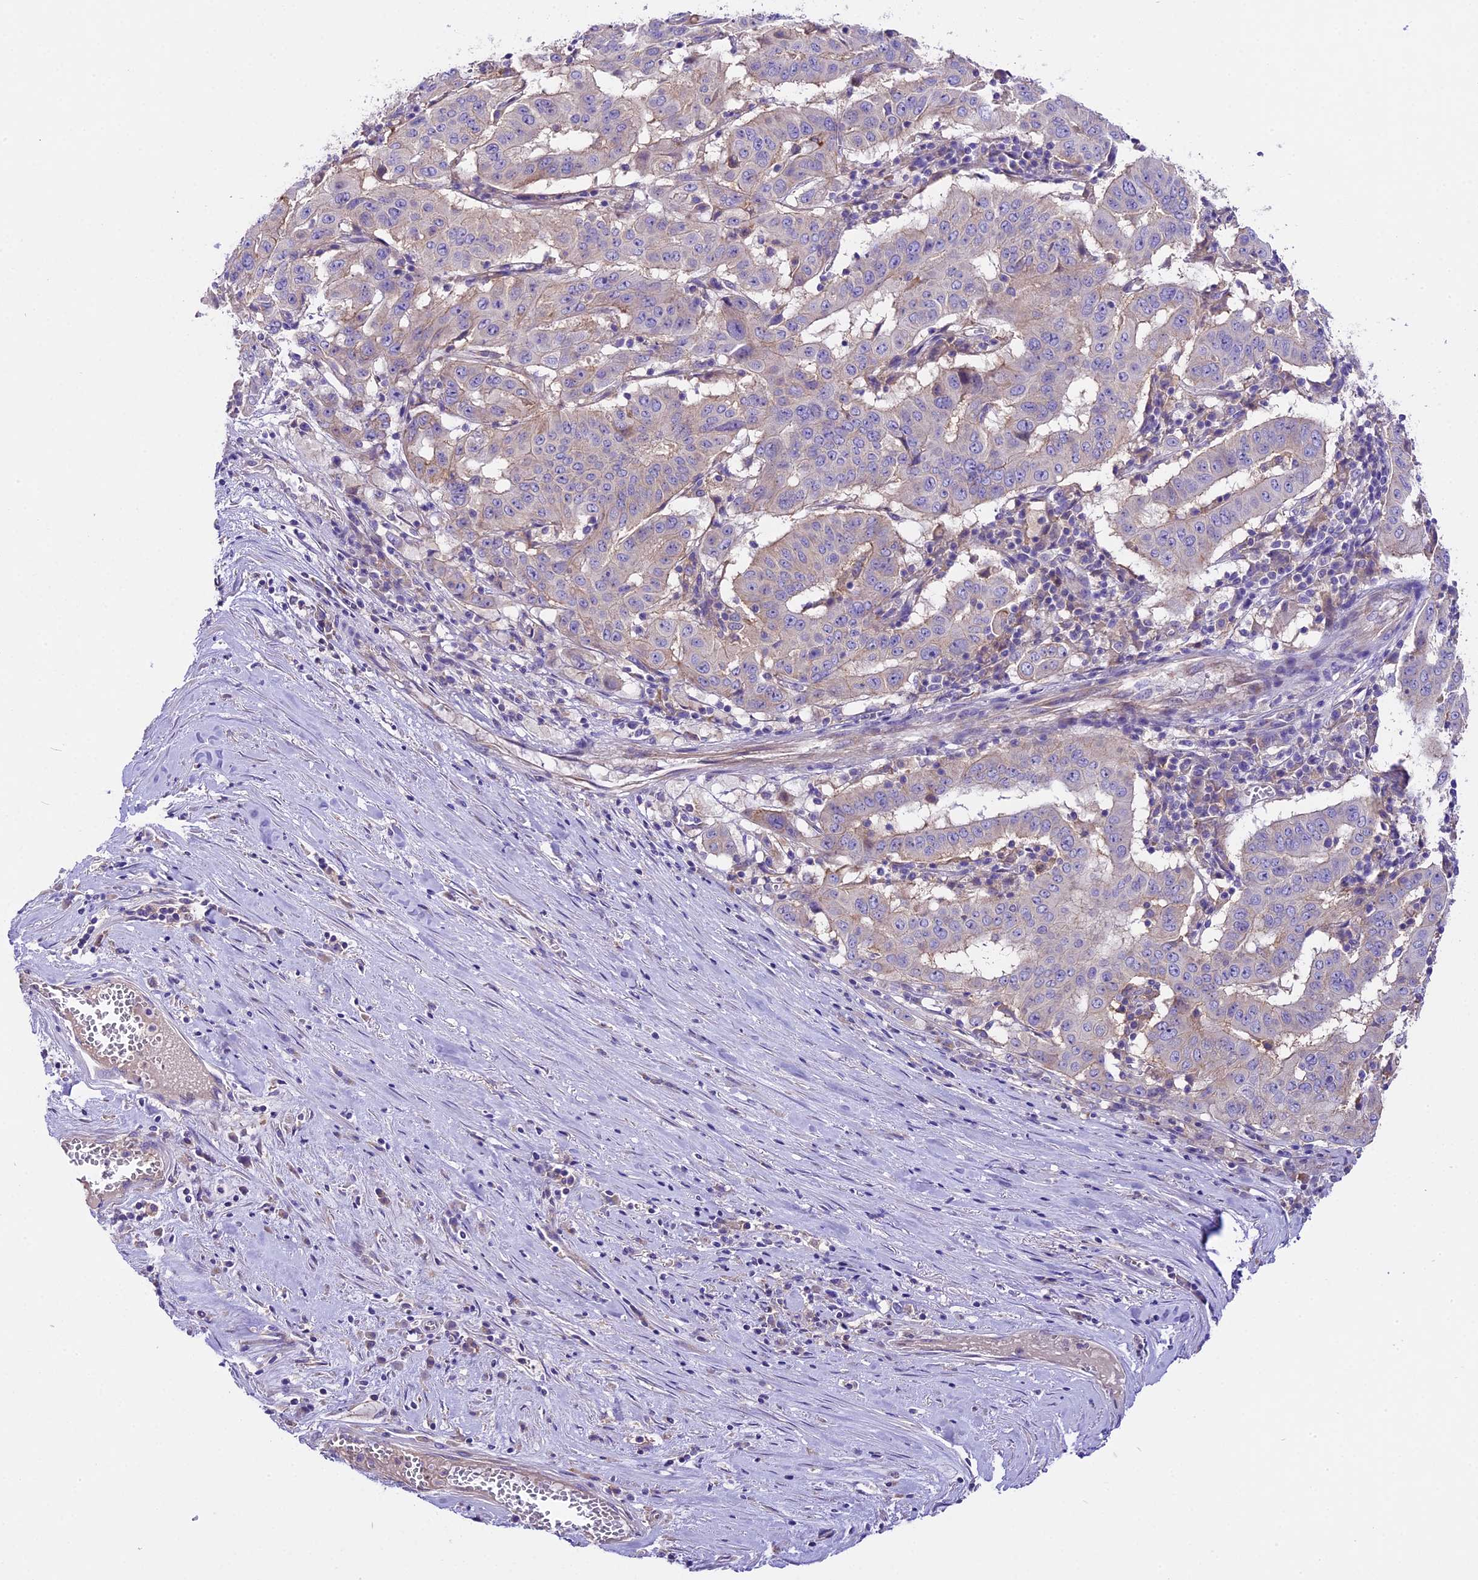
{"staining": {"intensity": "negative", "quantity": "none", "location": "none"}, "tissue": "pancreatic cancer", "cell_type": "Tumor cells", "image_type": "cancer", "snomed": [{"axis": "morphology", "description": "Adenocarcinoma, NOS"}, {"axis": "topography", "description": "Pancreas"}], "caption": "IHC image of human adenocarcinoma (pancreatic) stained for a protein (brown), which displays no expression in tumor cells.", "gene": "PEMT", "patient": {"sex": "male", "age": 63}}